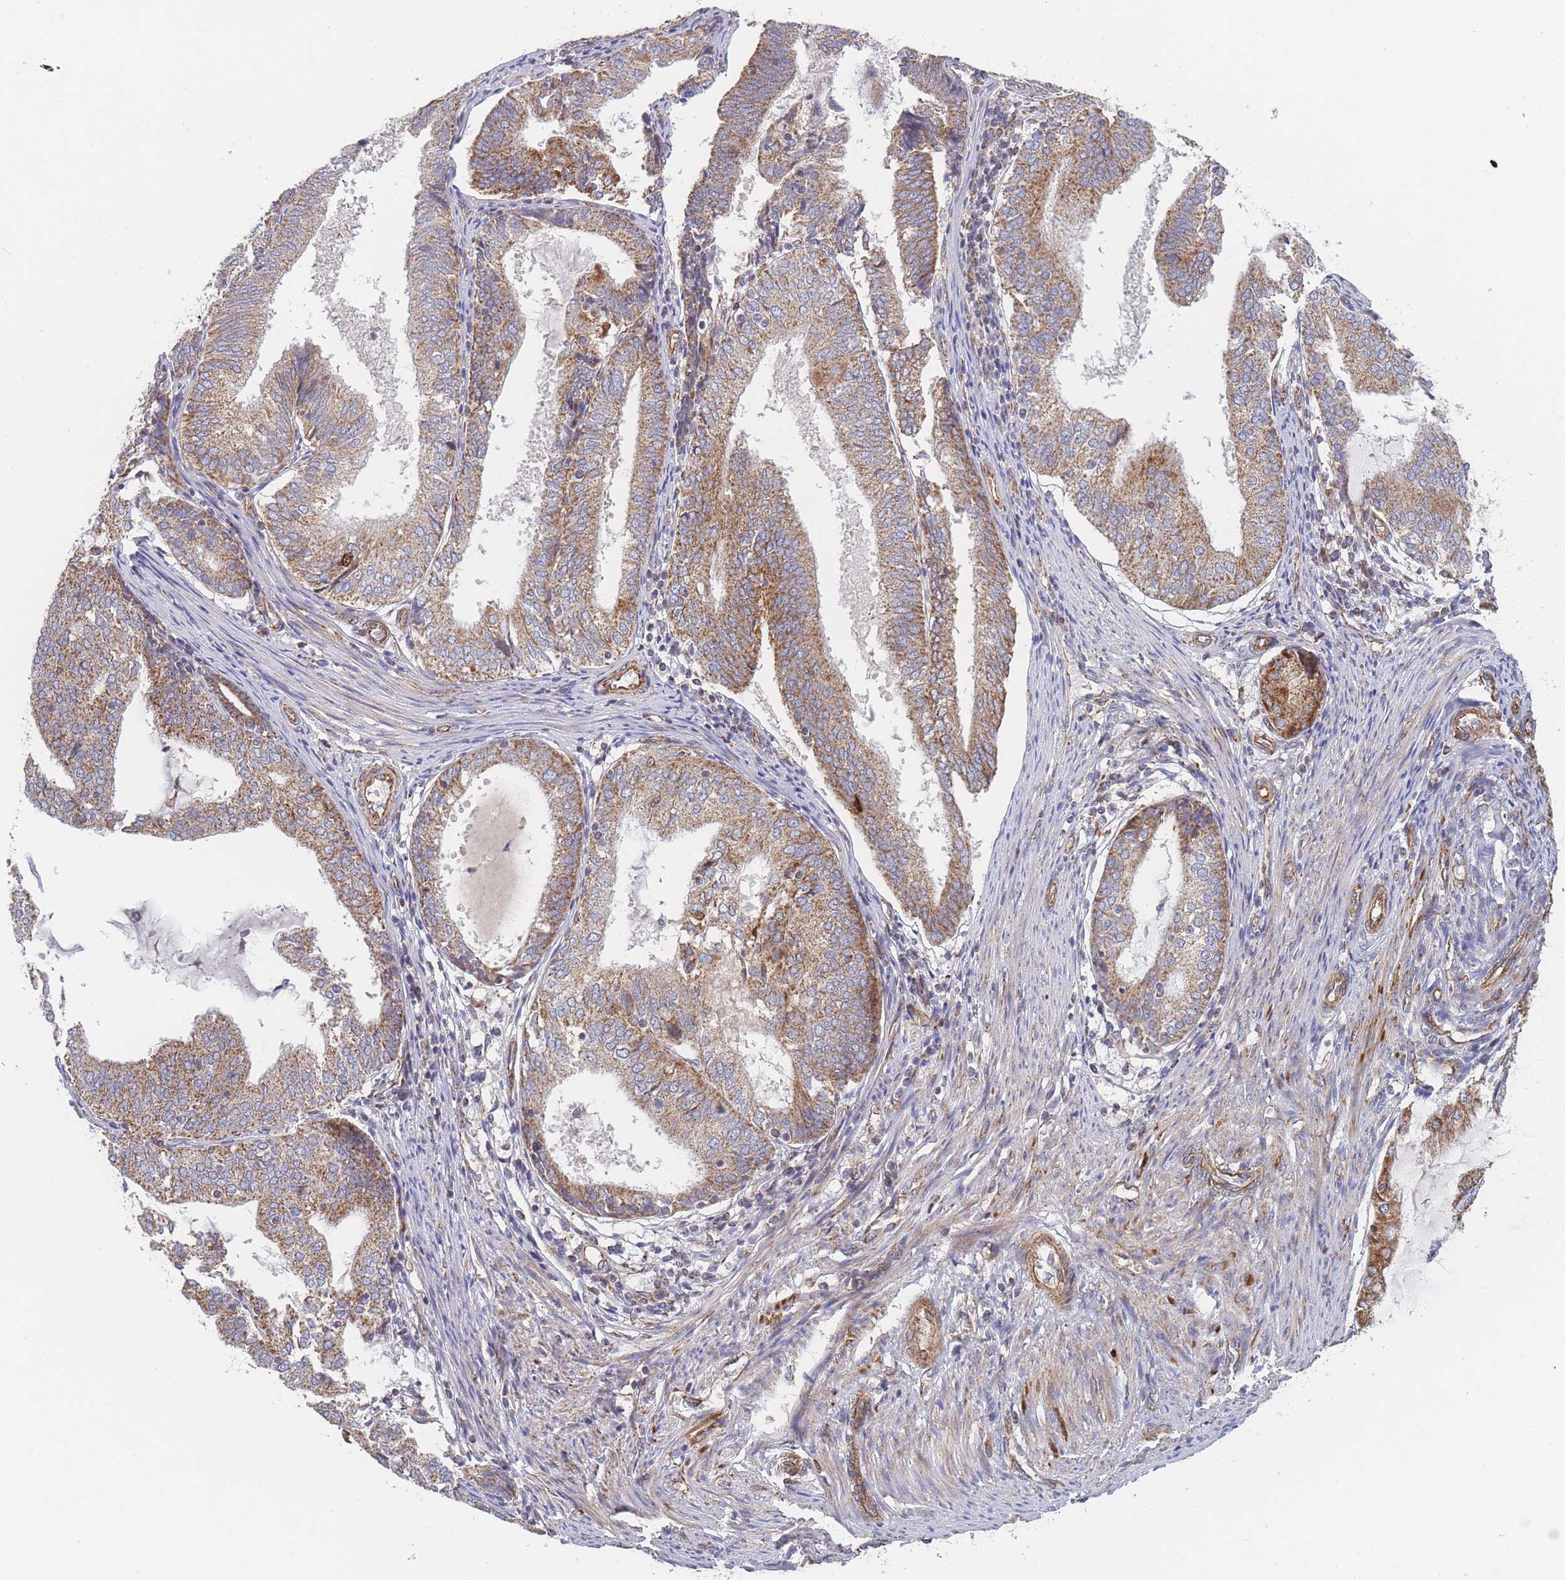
{"staining": {"intensity": "moderate", "quantity": ">75%", "location": "cytoplasmic/membranous"}, "tissue": "endometrial cancer", "cell_type": "Tumor cells", "image_type": "cancer", "snomed": [{"axis": "morphology", "description": "Adenocarcinoma, NOS"}, {"axis": "topography", "description": "Endometrium"}], "caption": "The micrograph reveals immunohistochemical staining of endometrial cancer (adenocarcinoma). There is moderate cytoplasmic/membranous staining is present in about >75% of tumor cells.", "gene": "MTRES1", "patient": {"sex": "female", "age": 81}}